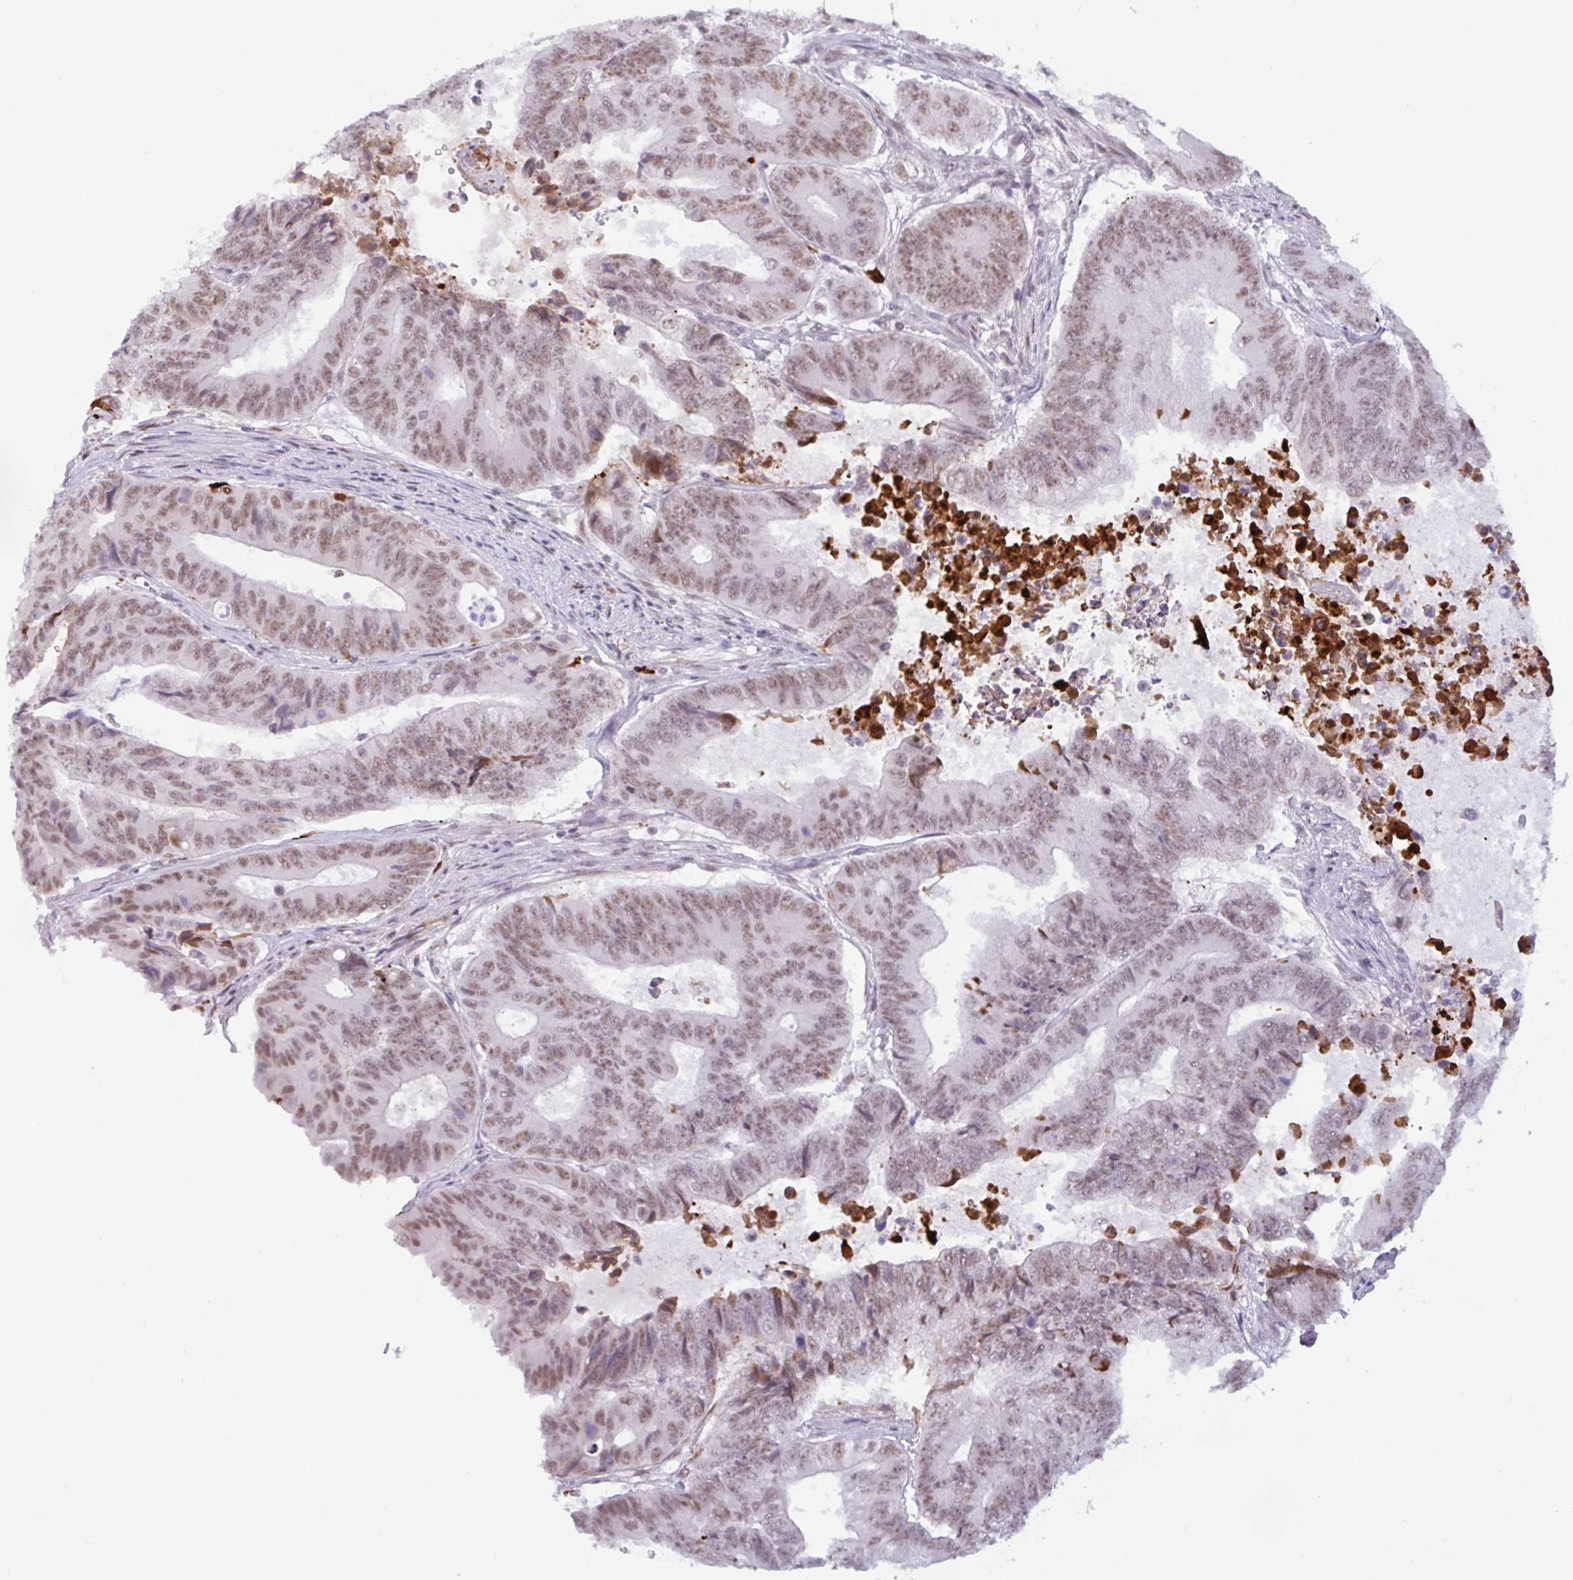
{"staining": {"intensity": "moderate", "quantity": ">75%", "location": "nuclear"}, "tissue": "colorectal cancer", "cell_type": "Tumor cells", "image_type": "cancer", "snomed": [{"axis": "morphology", "description": "Adenocarcinoma, NOS"}, {"axis": "topography", "description": "Colon"}], "caption": "High-magnification brightfield microscopy of colorectal cancer (adenocarcinoma) stained with DAB (brown) and counterstained with hematoxylin (blue). tumor cells exhibit moderate nuclear staining is seen in about>75% of cells.", "gene": "PLG", "patient": {"sex": "female", "age": 48}}